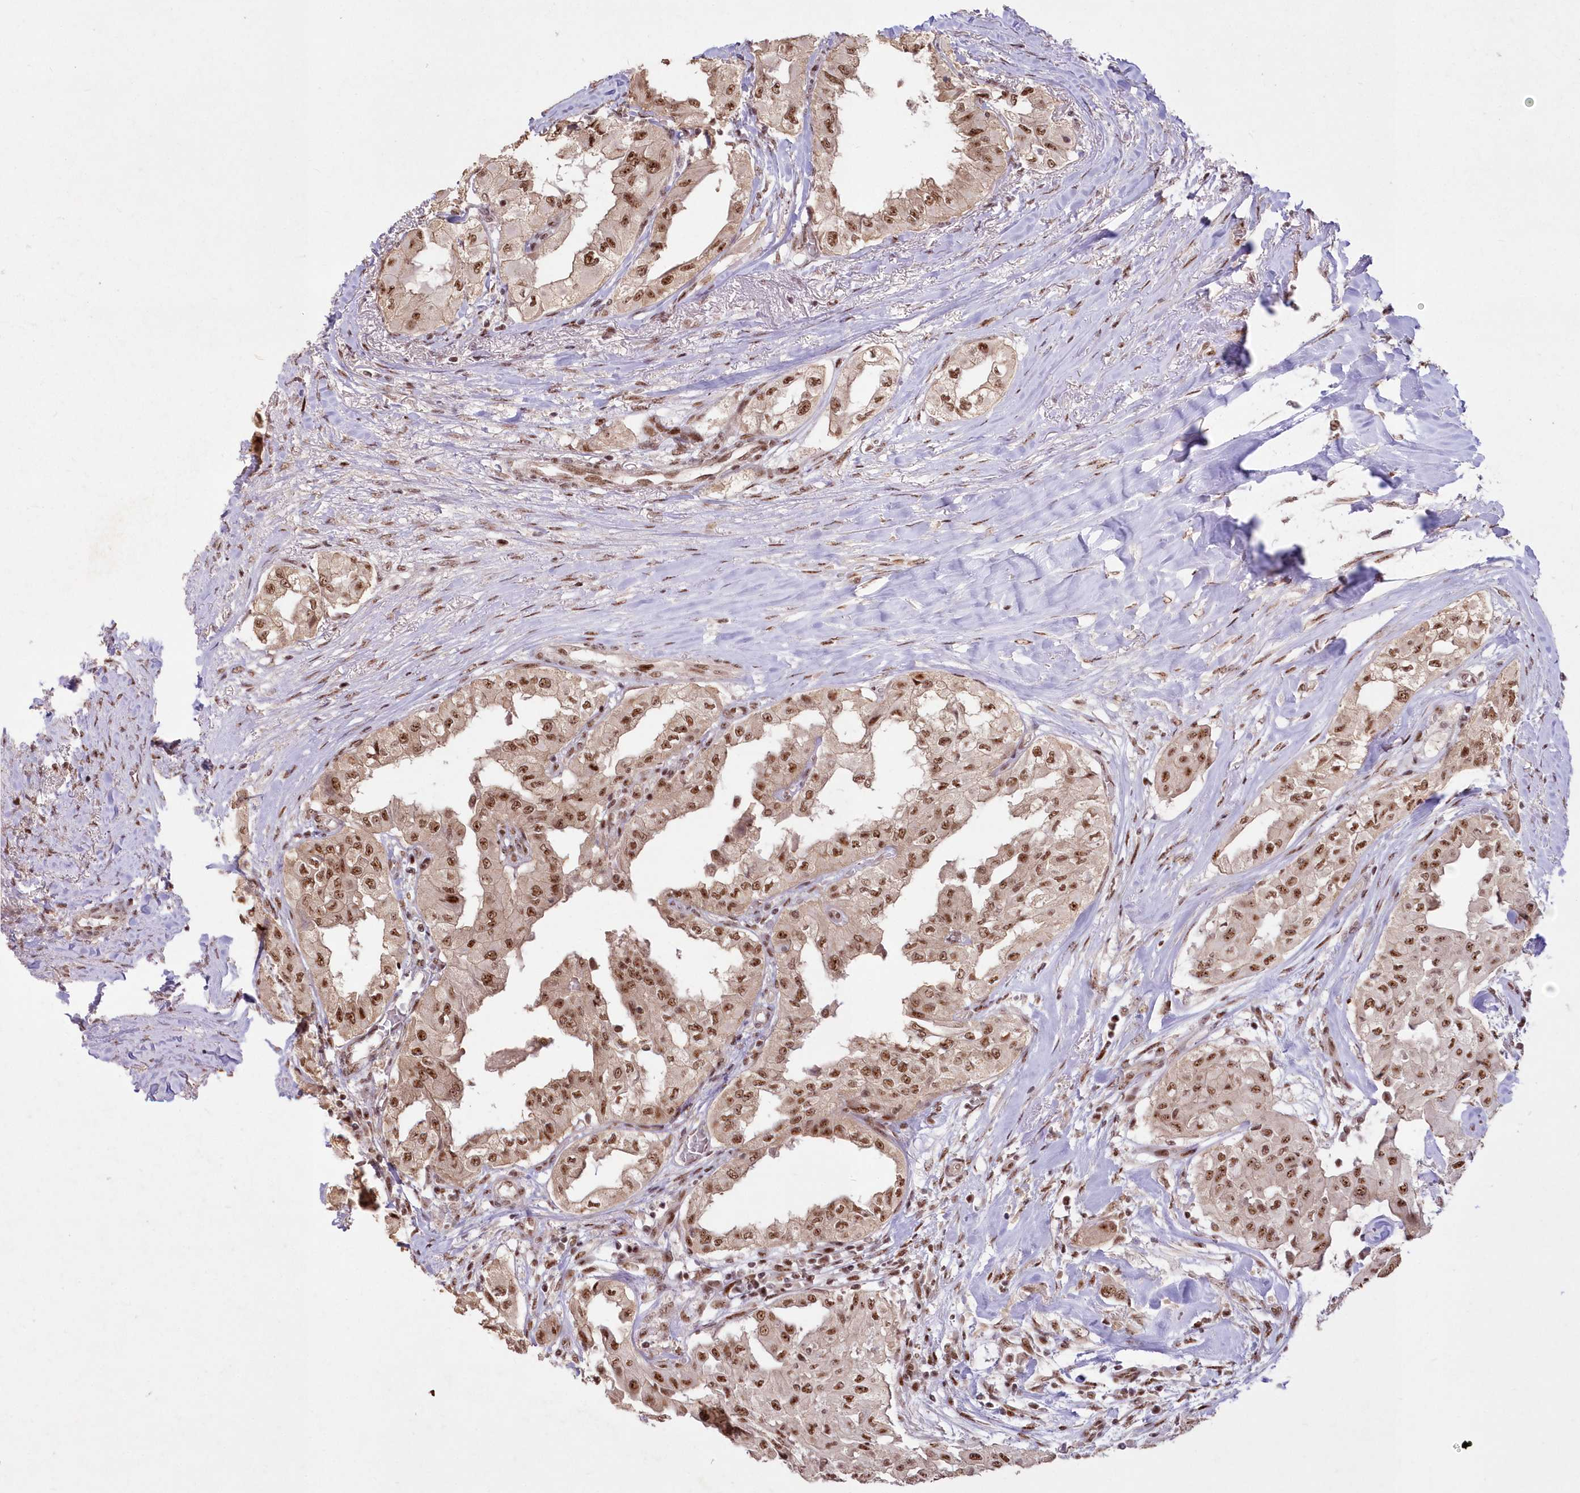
{"staining": {"intensity": "moderate", "quantity": ">75%", "location": "nuclear"}, "tissue": "thyroid cancer", "cell_type": "Tumor cells", "image_type": "cancer", "snomed": [{"axis": "morphology", "description": "Papillary adenocarcinoma, NOS"}, {"axis": "topography", "description": "Thyroid gland"}], "caption": "This micrograph reveals IHC staining of human papillary adenocarcinoma (thyroid), with medium moderate nuclear expression in about >75% of tumor cells.", "gene": "WBP1L", "patient": {"sex": "female", "age": 59}}